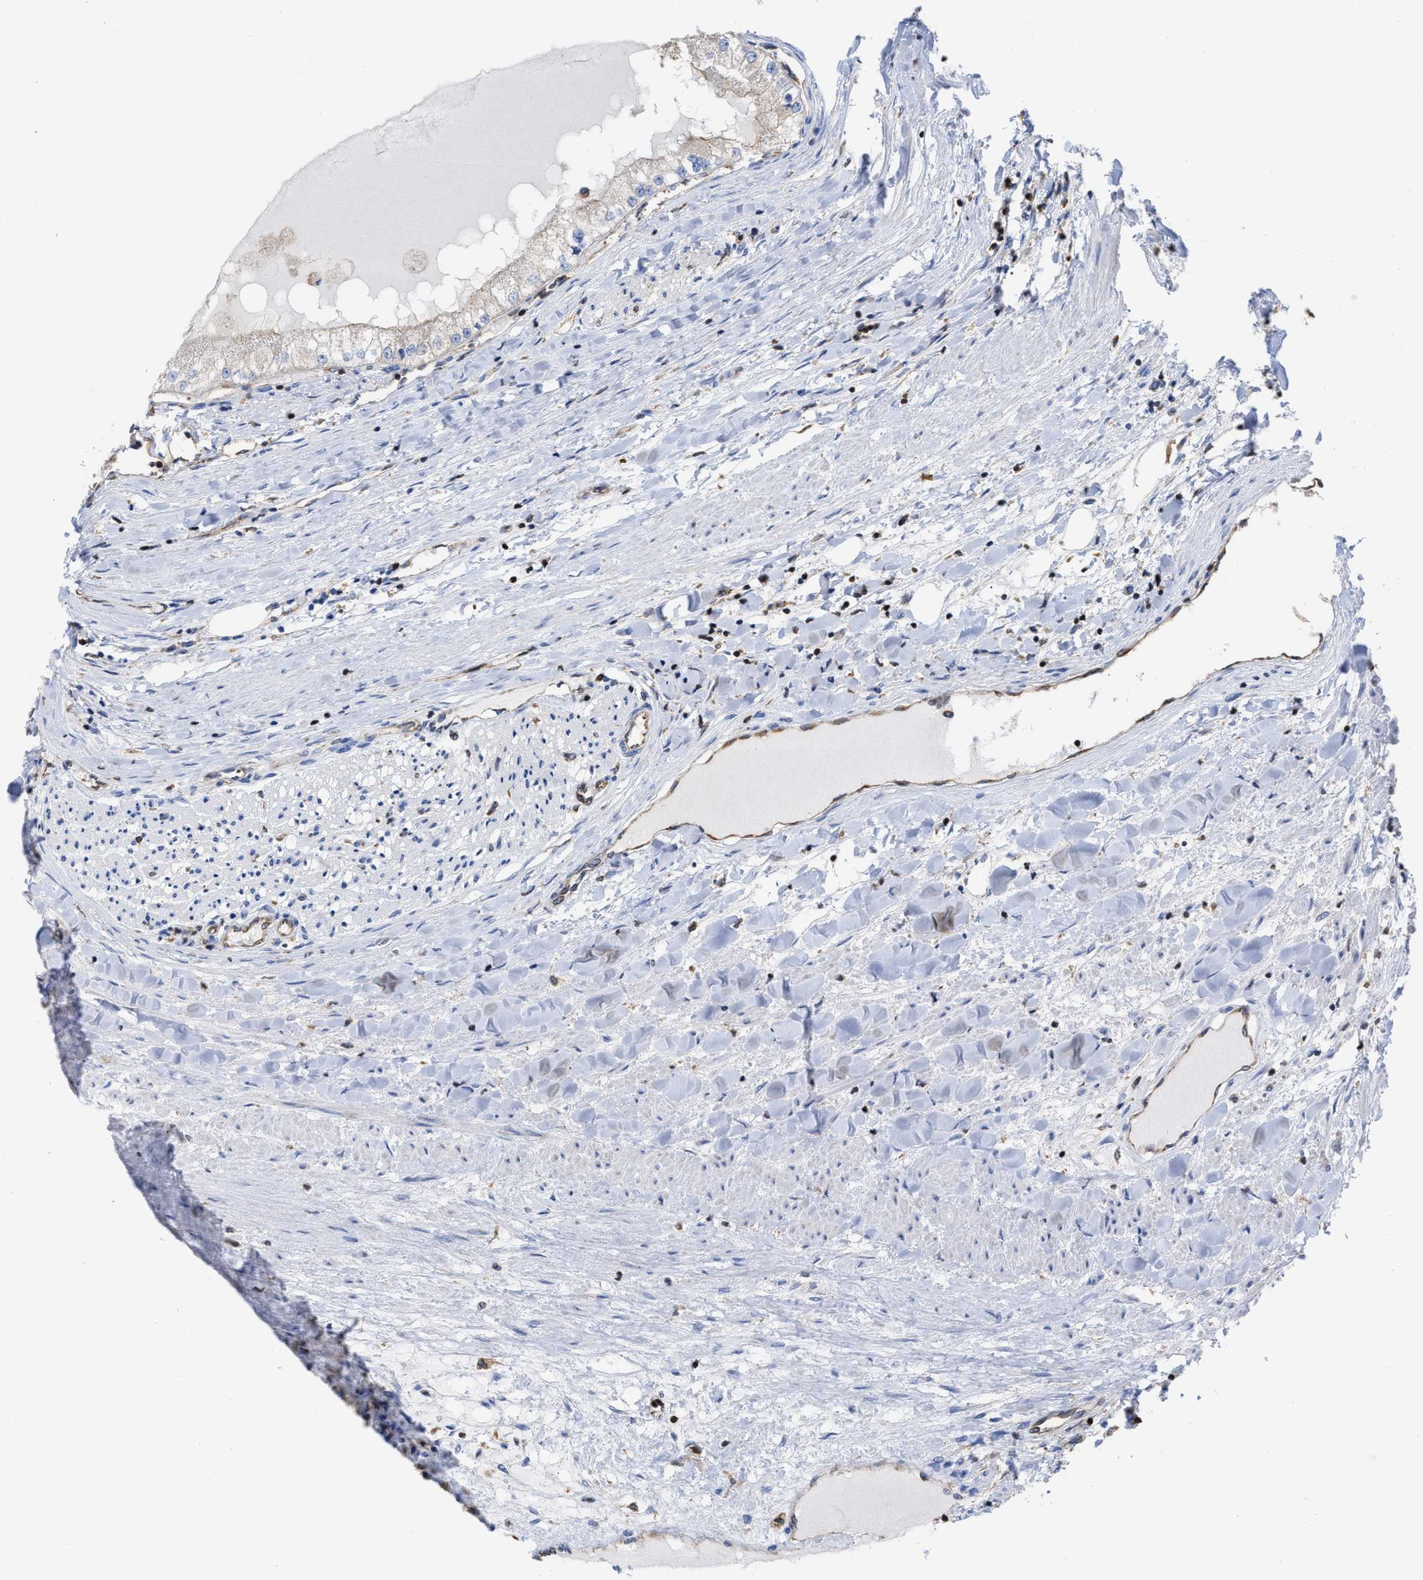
{"staining": {"intensity": "weak", "quantity": "<25%", "location": "cytoplasmic/membranous"}, "tissue": "renal cancer", "cell_type": "Tumor cells", "image_type": "cancer", "snomed": [{"axis": "morphology", "description": "Adenocarcinoma, NOS"}, {"axis": "topography", "description": "Kidney"}], "caption": "IHC of renal cancer exhibits no staining in tumor cells.", "gene": "GIMAP4", "patient": {"sex": "male", "age": 68}}